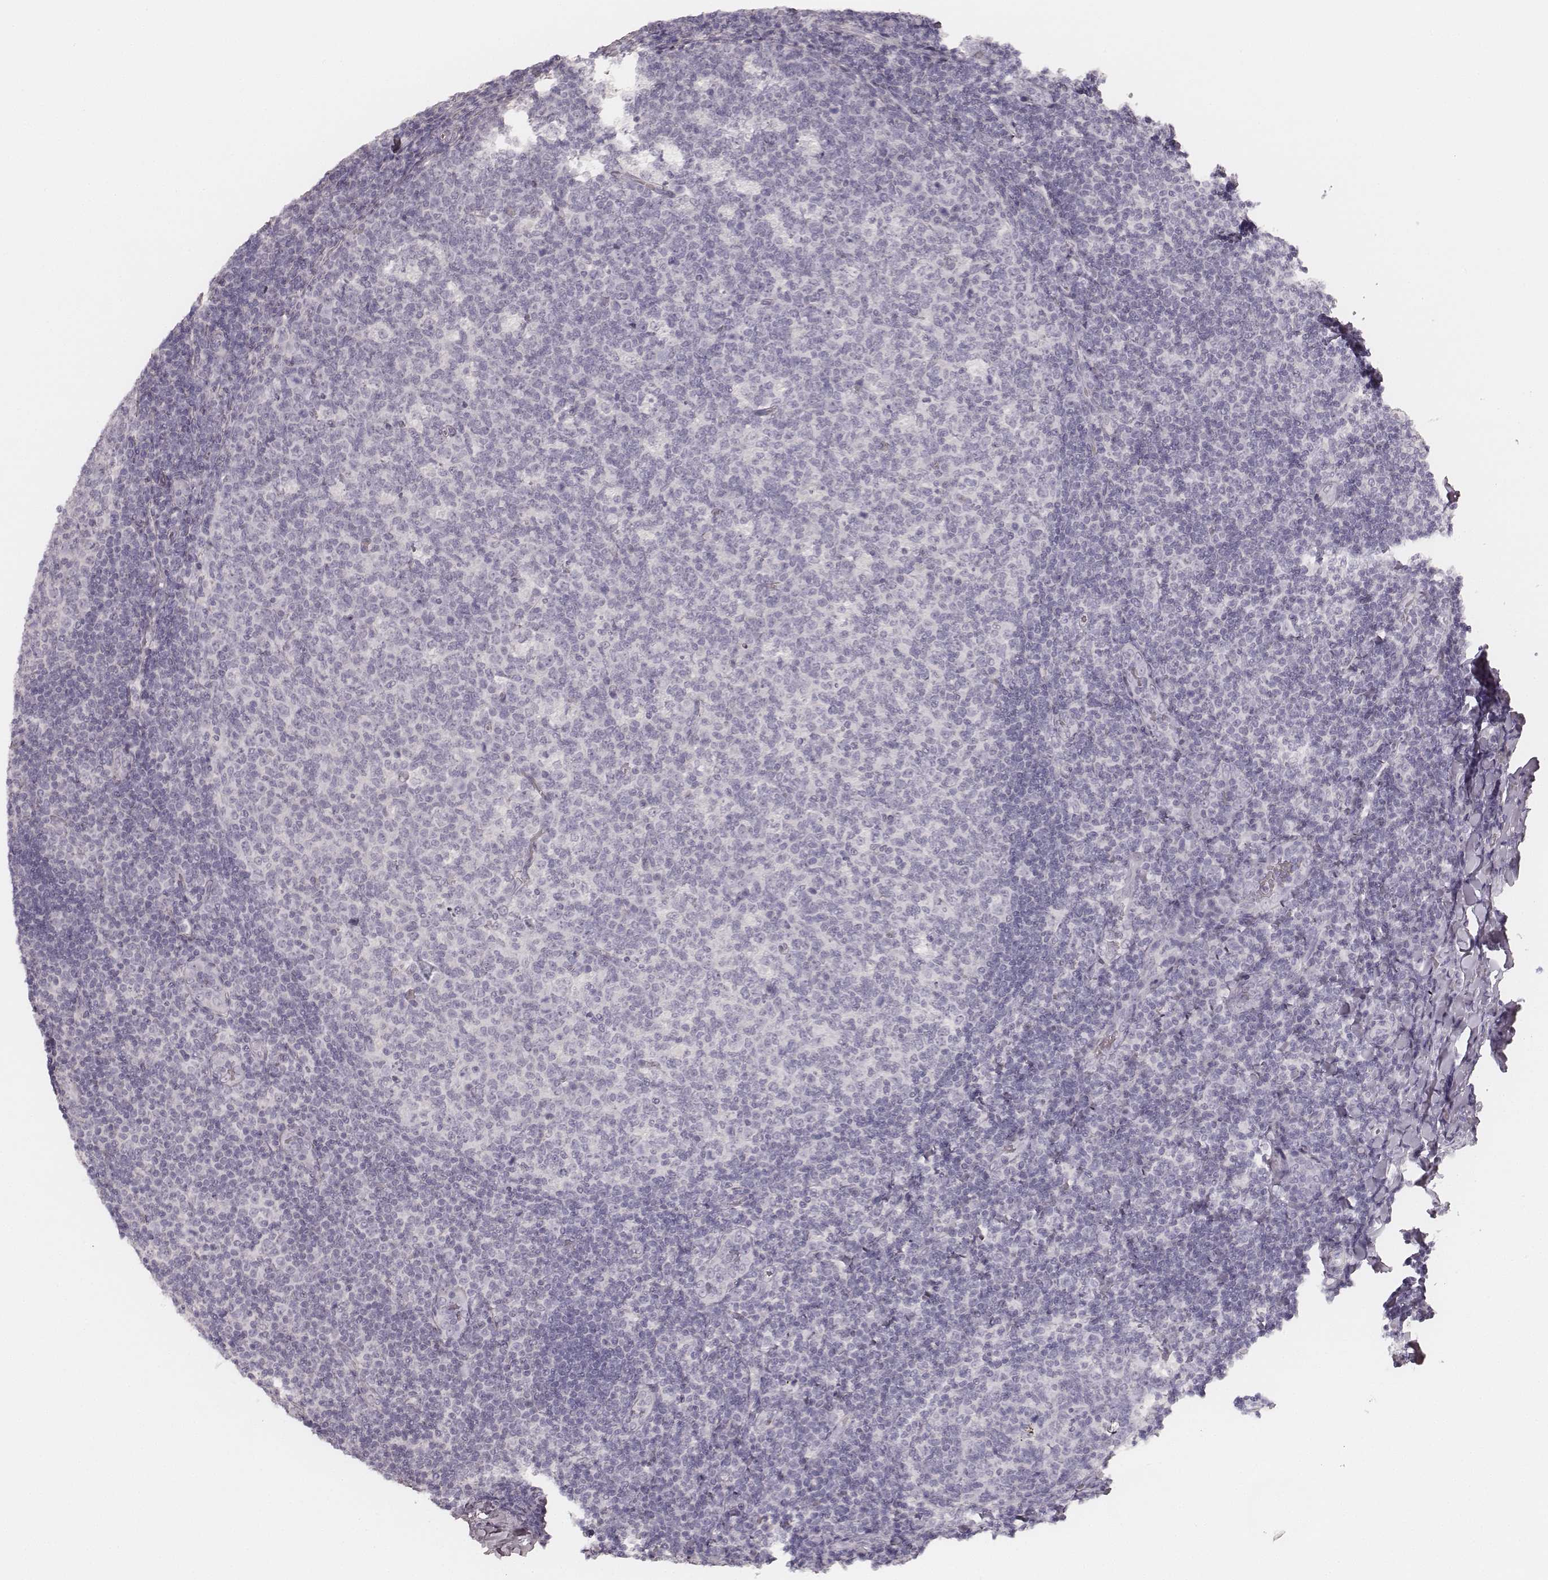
{"staining": {"intensity": "negative", "quantity": "none", "location": "none"}, "tissue": "tonsil", "cell_type": "Germinal center cells", "image_type": "normal", "snomed": [{"axis": "morphology", "description": "Normal tissue, NOS"}, {"axis": "topography", "description": "Tonsil"}], "caption": "This is a image of immunohistochemistry staining of unremarkable tonsil, which shows no expression in germinal center cells. (DAB IHC visualized using brightfield microscopy, high magnification).", "gene": "KRT72", "patient": {"sex": "male", "age": 17}}